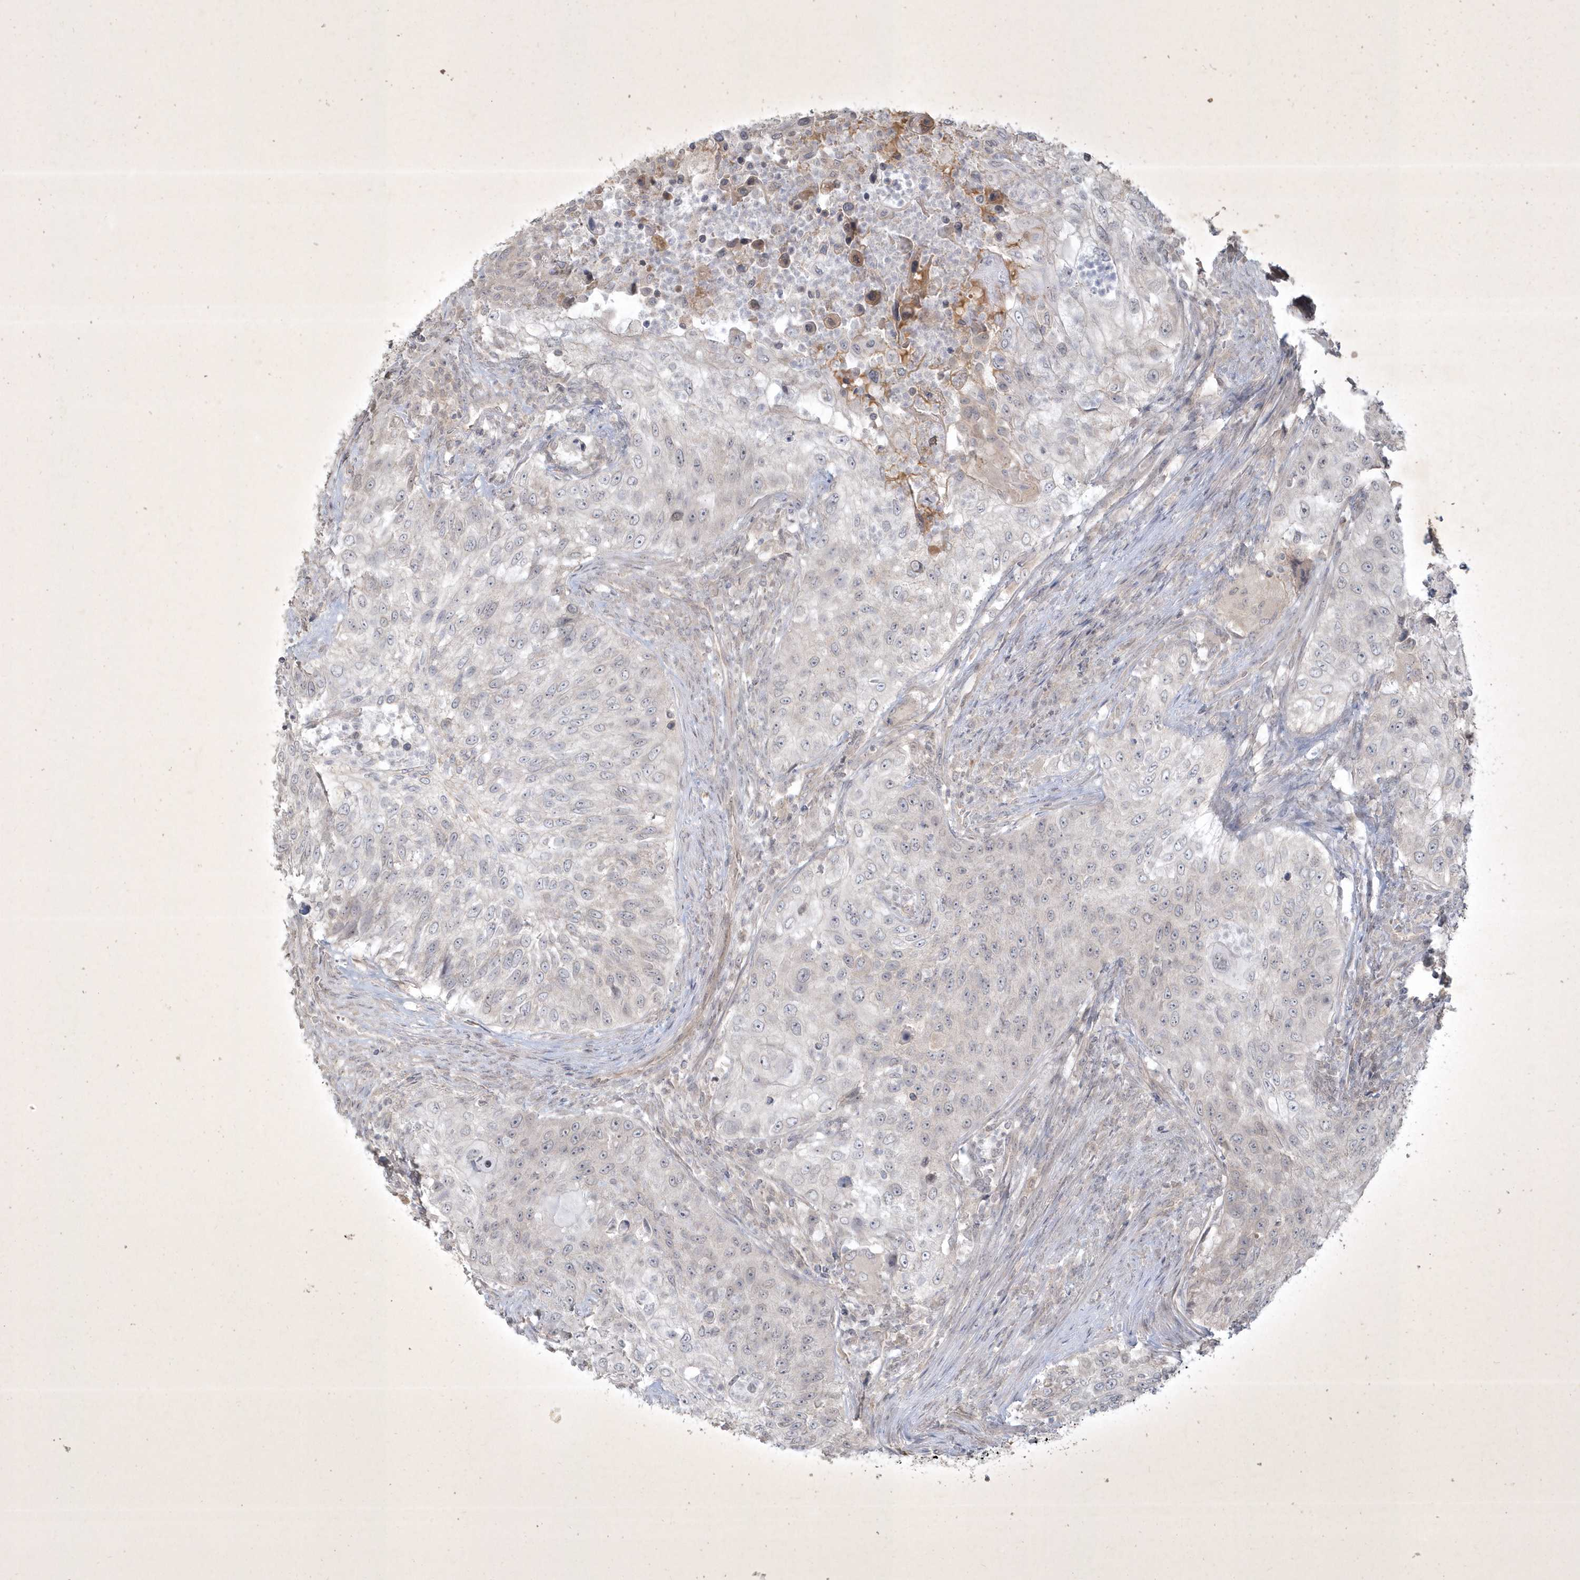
{"staining": {"intensity": "negative", "quantity": "none", "location": "none"}, "tissue": "urothelial cancer", "cell_type": "Tumor cells", "image_type": "cancer", "snomed": [{"axis": "morphology", "description": "Urothelial carcinoma, High grade"}, {"axis": "topography", "description": "Urinary bladder"}], "caption": "Immunohistochemistry photomicrograph of human urothelial cancer stained for a protein (brown), which shows no expression in tumor cells.", "gene": "BOD1", "patient": {"sex": "female", "age": 60}}